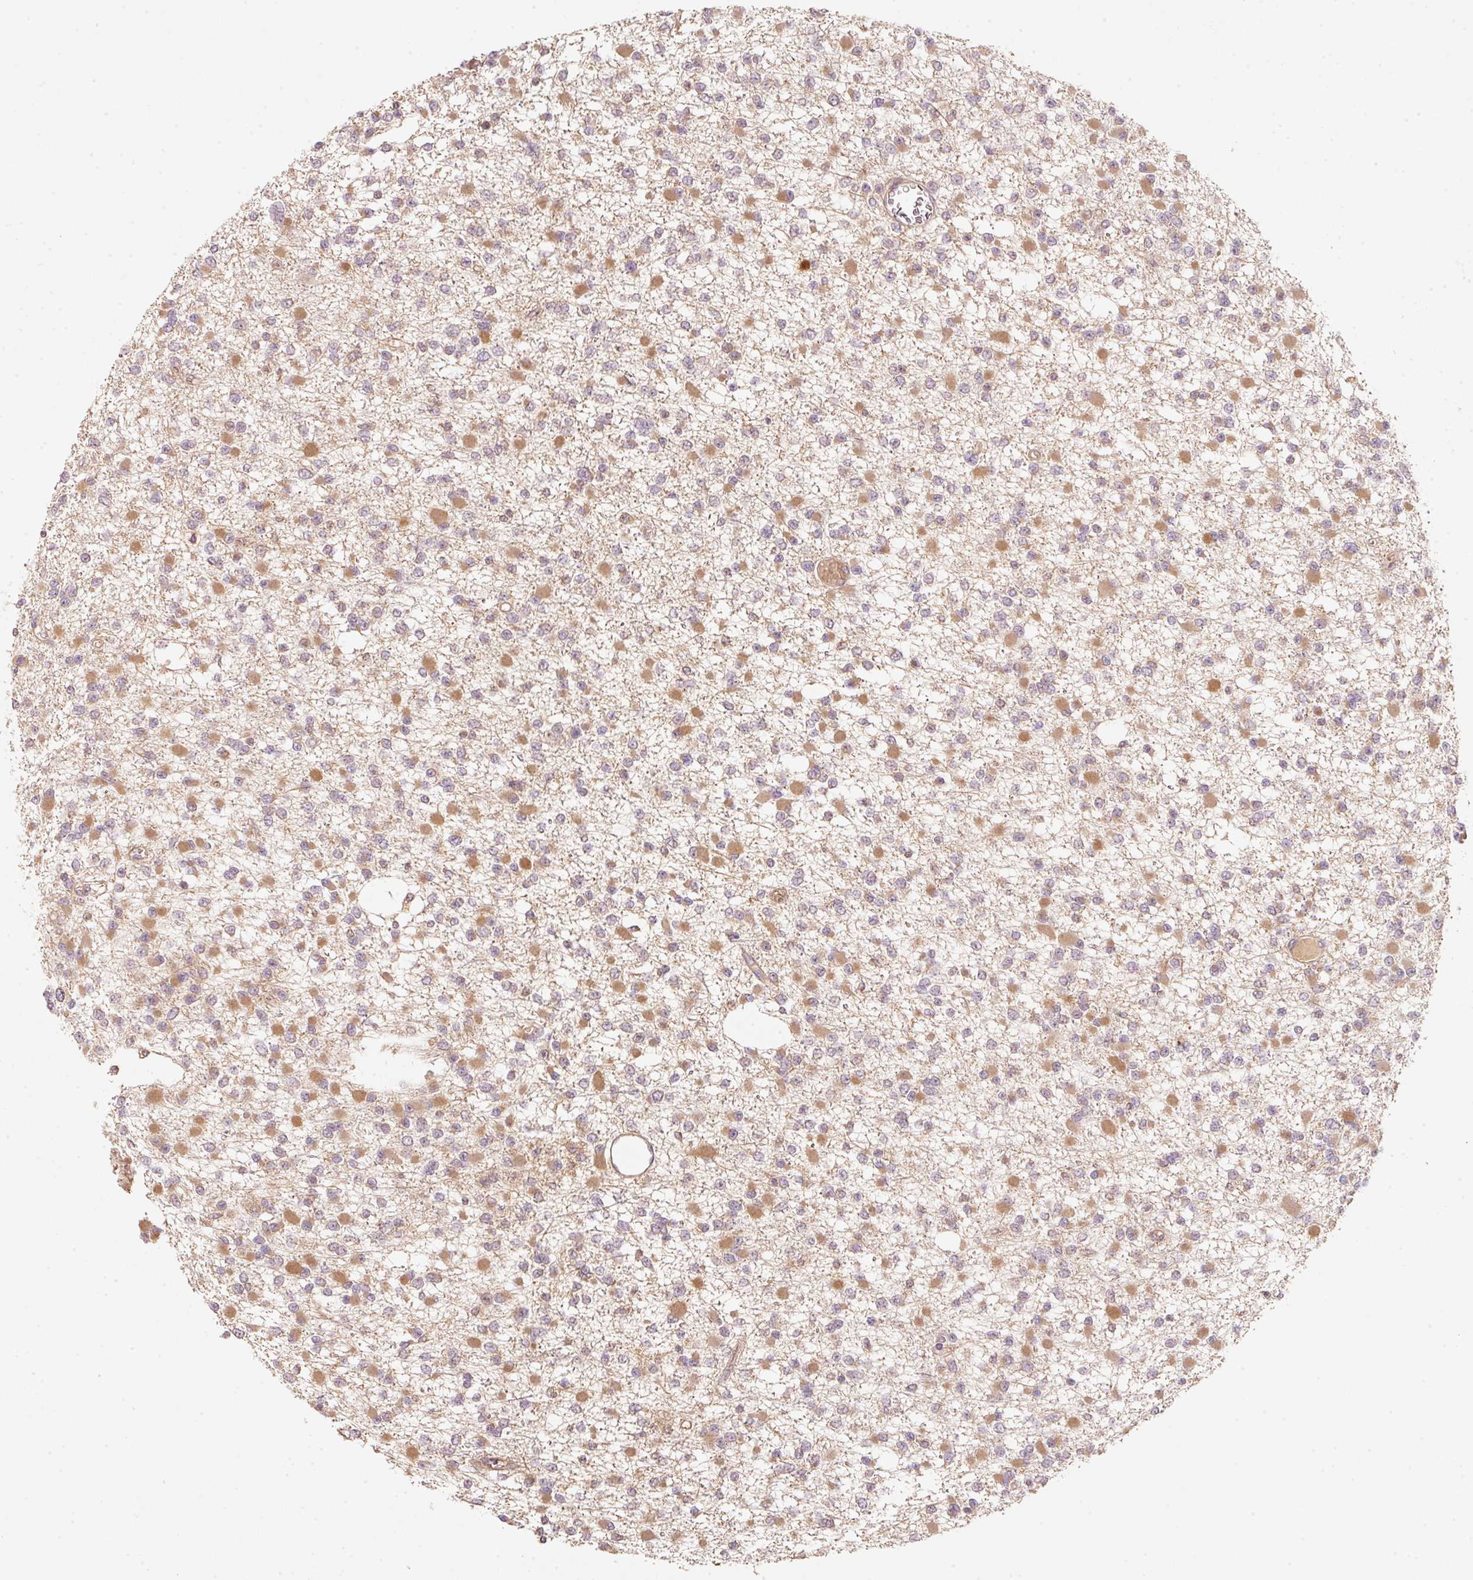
{"staining": {"intensity": "moderate", "quantity": "25%-75%", "location": "cytoplasmic/membranous"}, "tissue": "glioma", "cell_type": "Tumor cells", "image_type": "cancer", "snomed": [{"axis": "morphology", "description": "Glioma, malignant, Low grade"}, {"axis": "topography", "description": "Brain"}], "caption": "Glioma stained with DAB immunohistochemistry (IHC) exhibits medium levels of moderate cytoplasmic/membranous staining in approximately 25%-75% of tumor cells.", "gene": "RRAS2", "patient": {"sex": "female", "age": 22}}